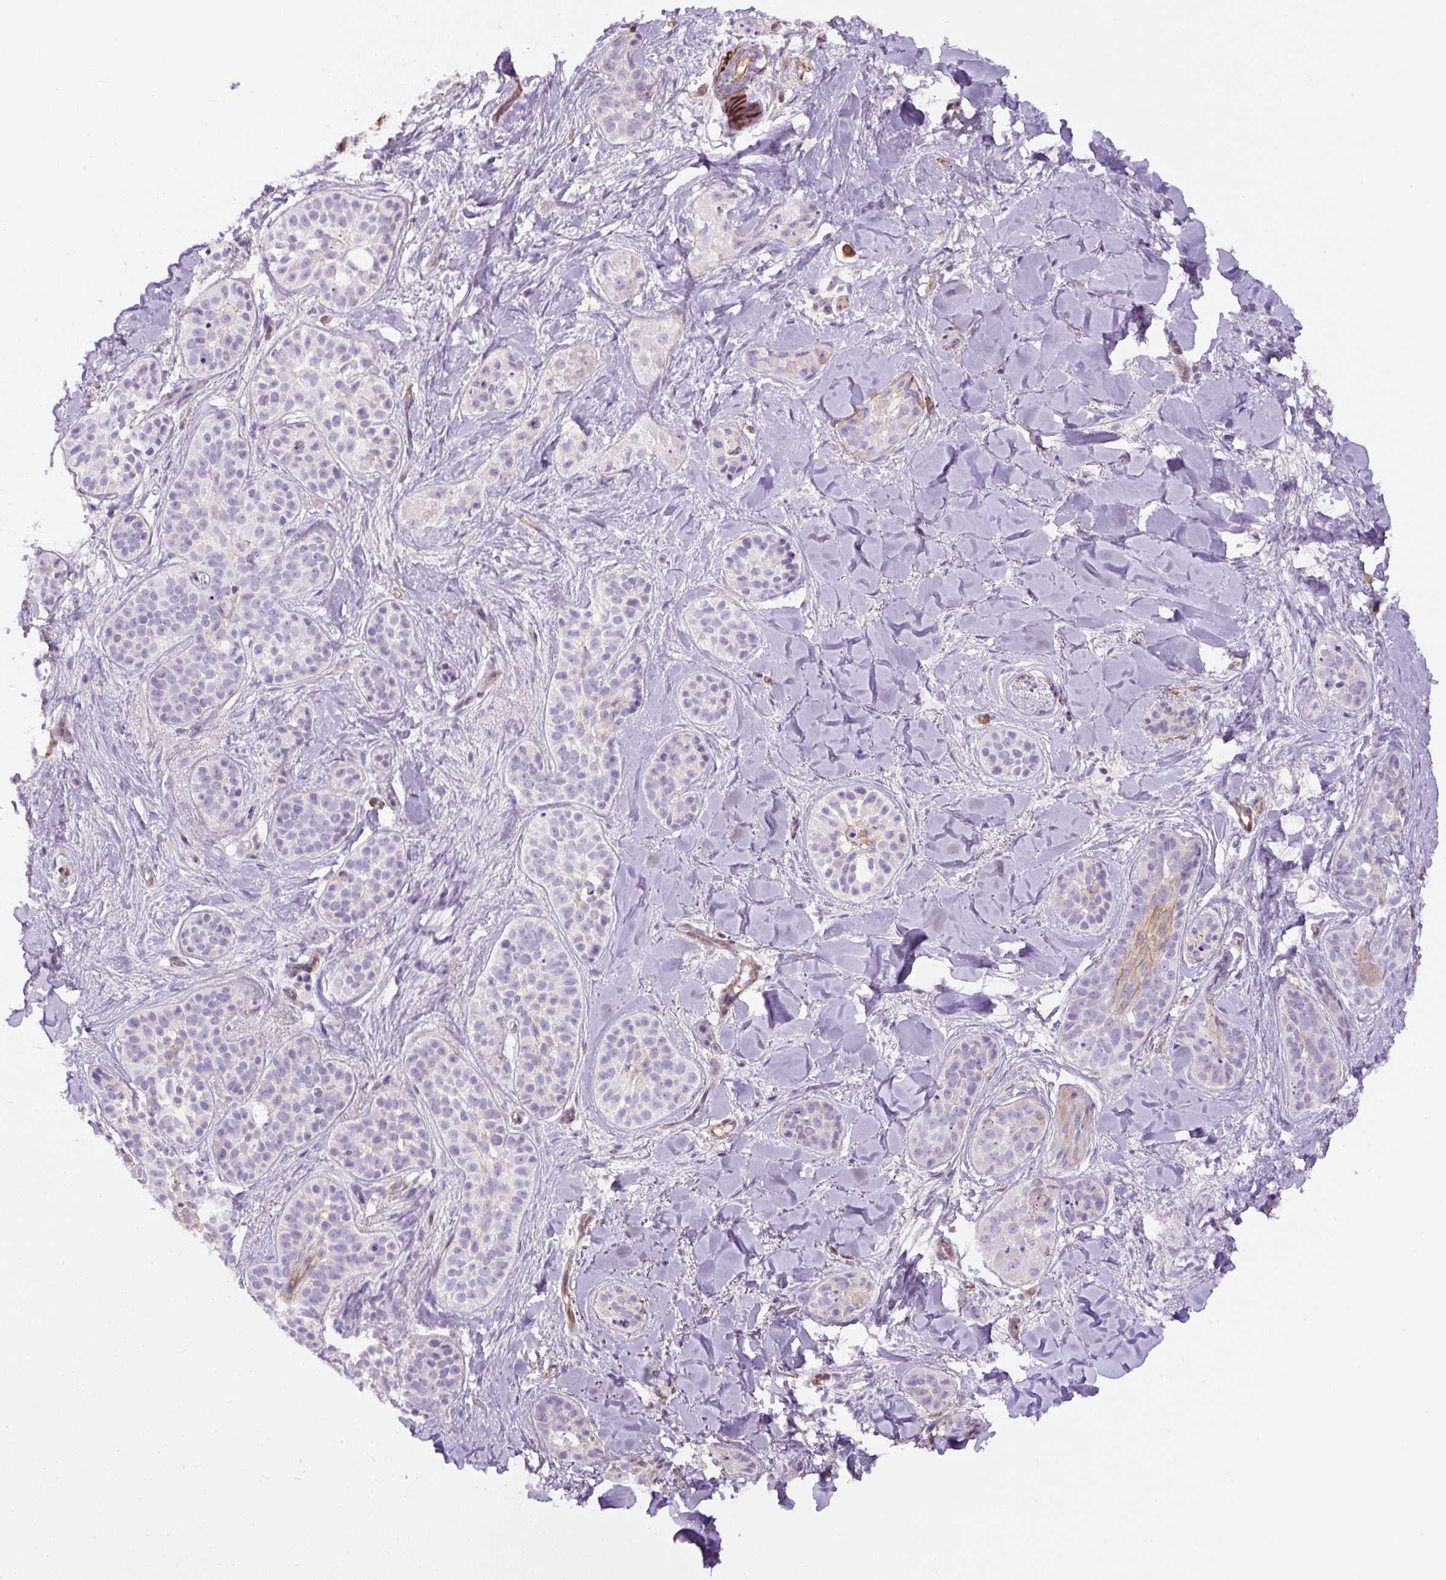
{"staining": {"intensity": "negative", "quantity": "none", "location": "none"}, "tissue": "skin cancer", "cell_type": "Tumor cells", "image_type": "cancer", "snomed": [{"axis": "morphology", "description": "Basal cell carcinoma"}, {"axis": "topography", "description": "Skin"}], "caption": "This is an immunohistochemistry (IHC) micrograph of human skin basal cell carcinoma. There is no staining in tumor cells.", "gene": "B3GALT5", "patient": {"sex": "male", "age": 52}}